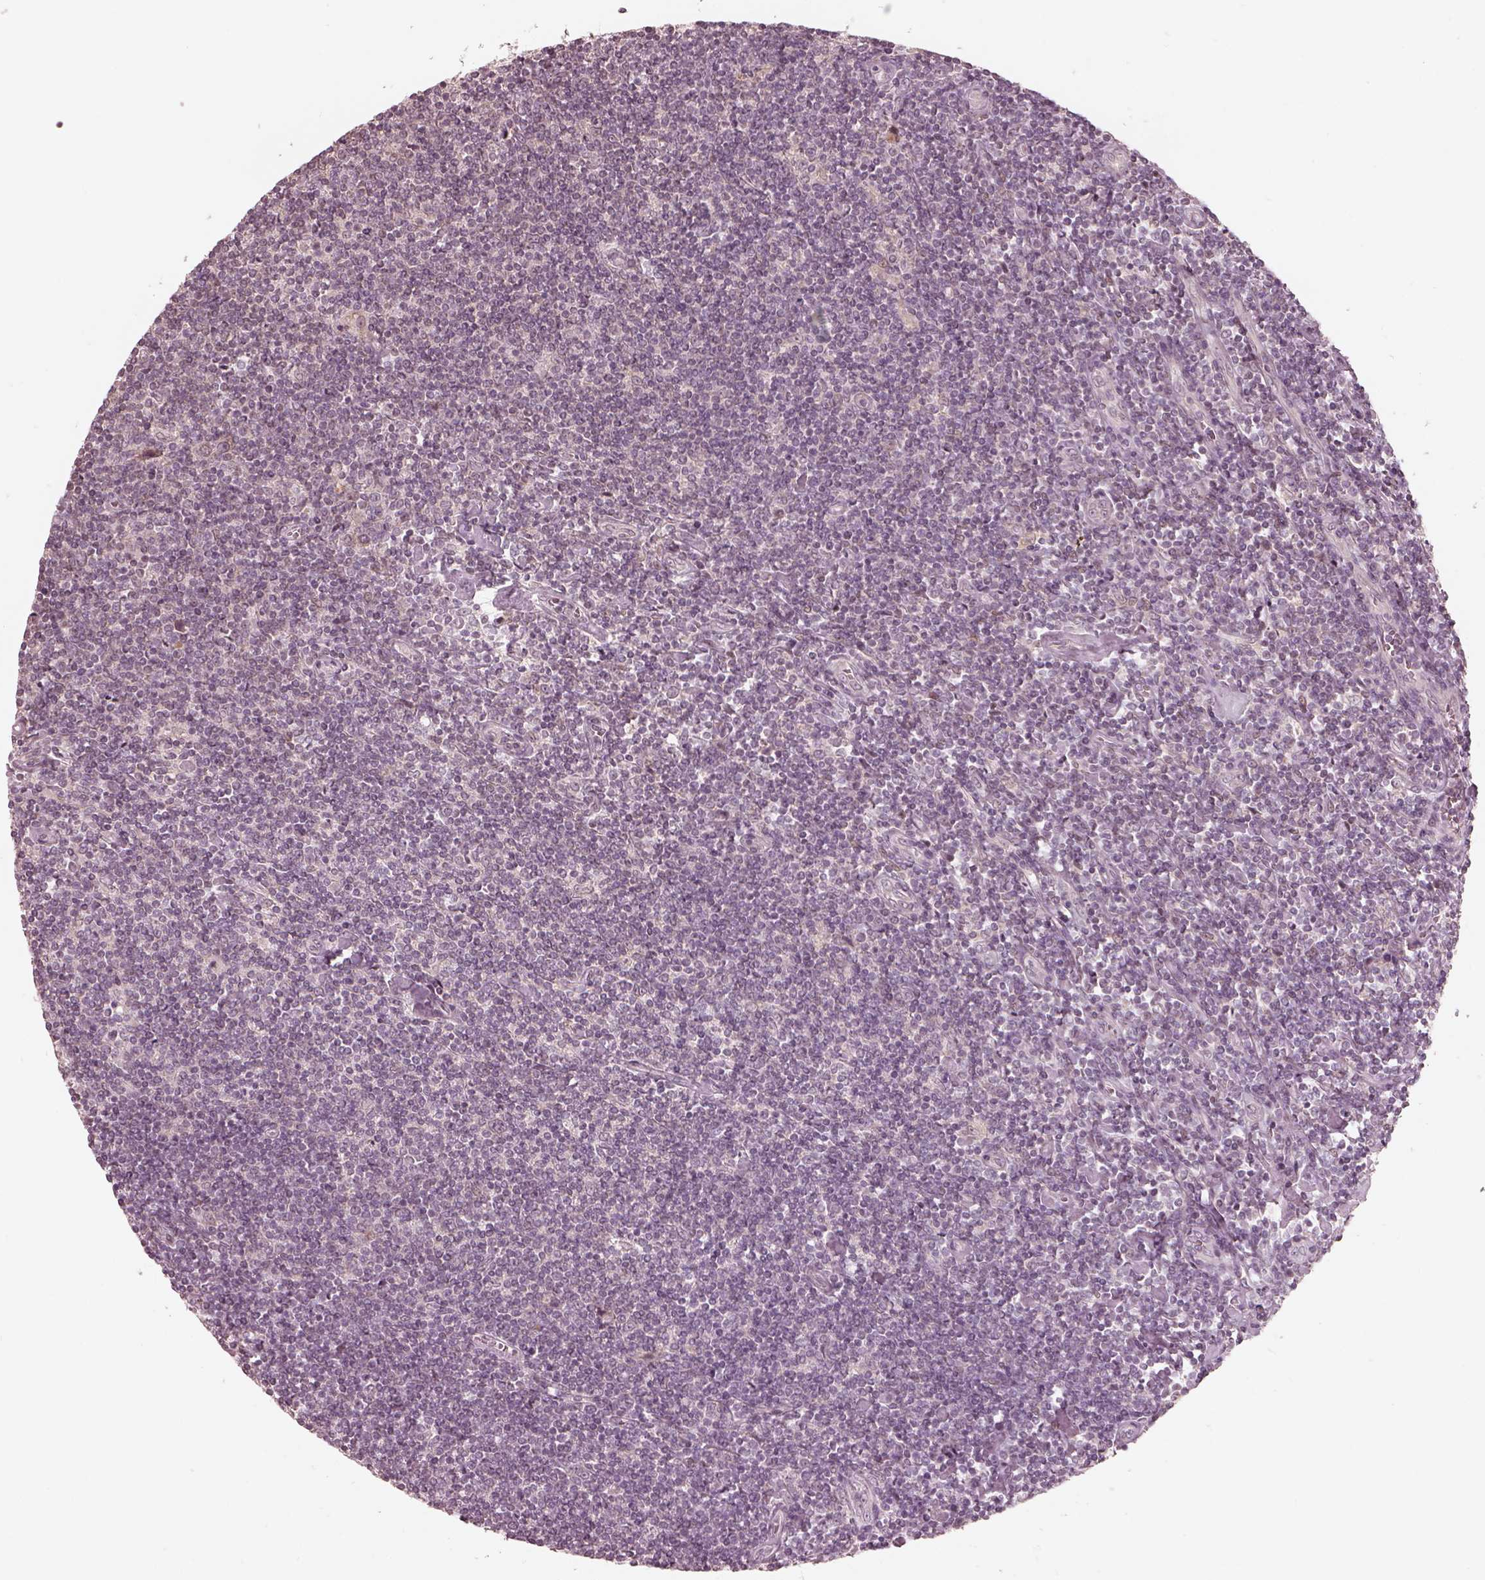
{"staining": {"intensity": "weak", "quantity": "<25%", "location": "cytoplasmic/membranous"}, "tissue": "lymphoma", "cell_type": "Tumor cells", "image_type": "cancer", "snomed": [{"axis": "morphology", "description": "Hodgkin's disease, NOS"}, {"axis": "topography", "description": "Lymph node"}], "caption": "DAB immunohistochemical staining of human lymphoma demonstrates no significant positivity in tumor cells.", "gene": "IQCB1", "patient": {"sex": "male", "age": 40}}